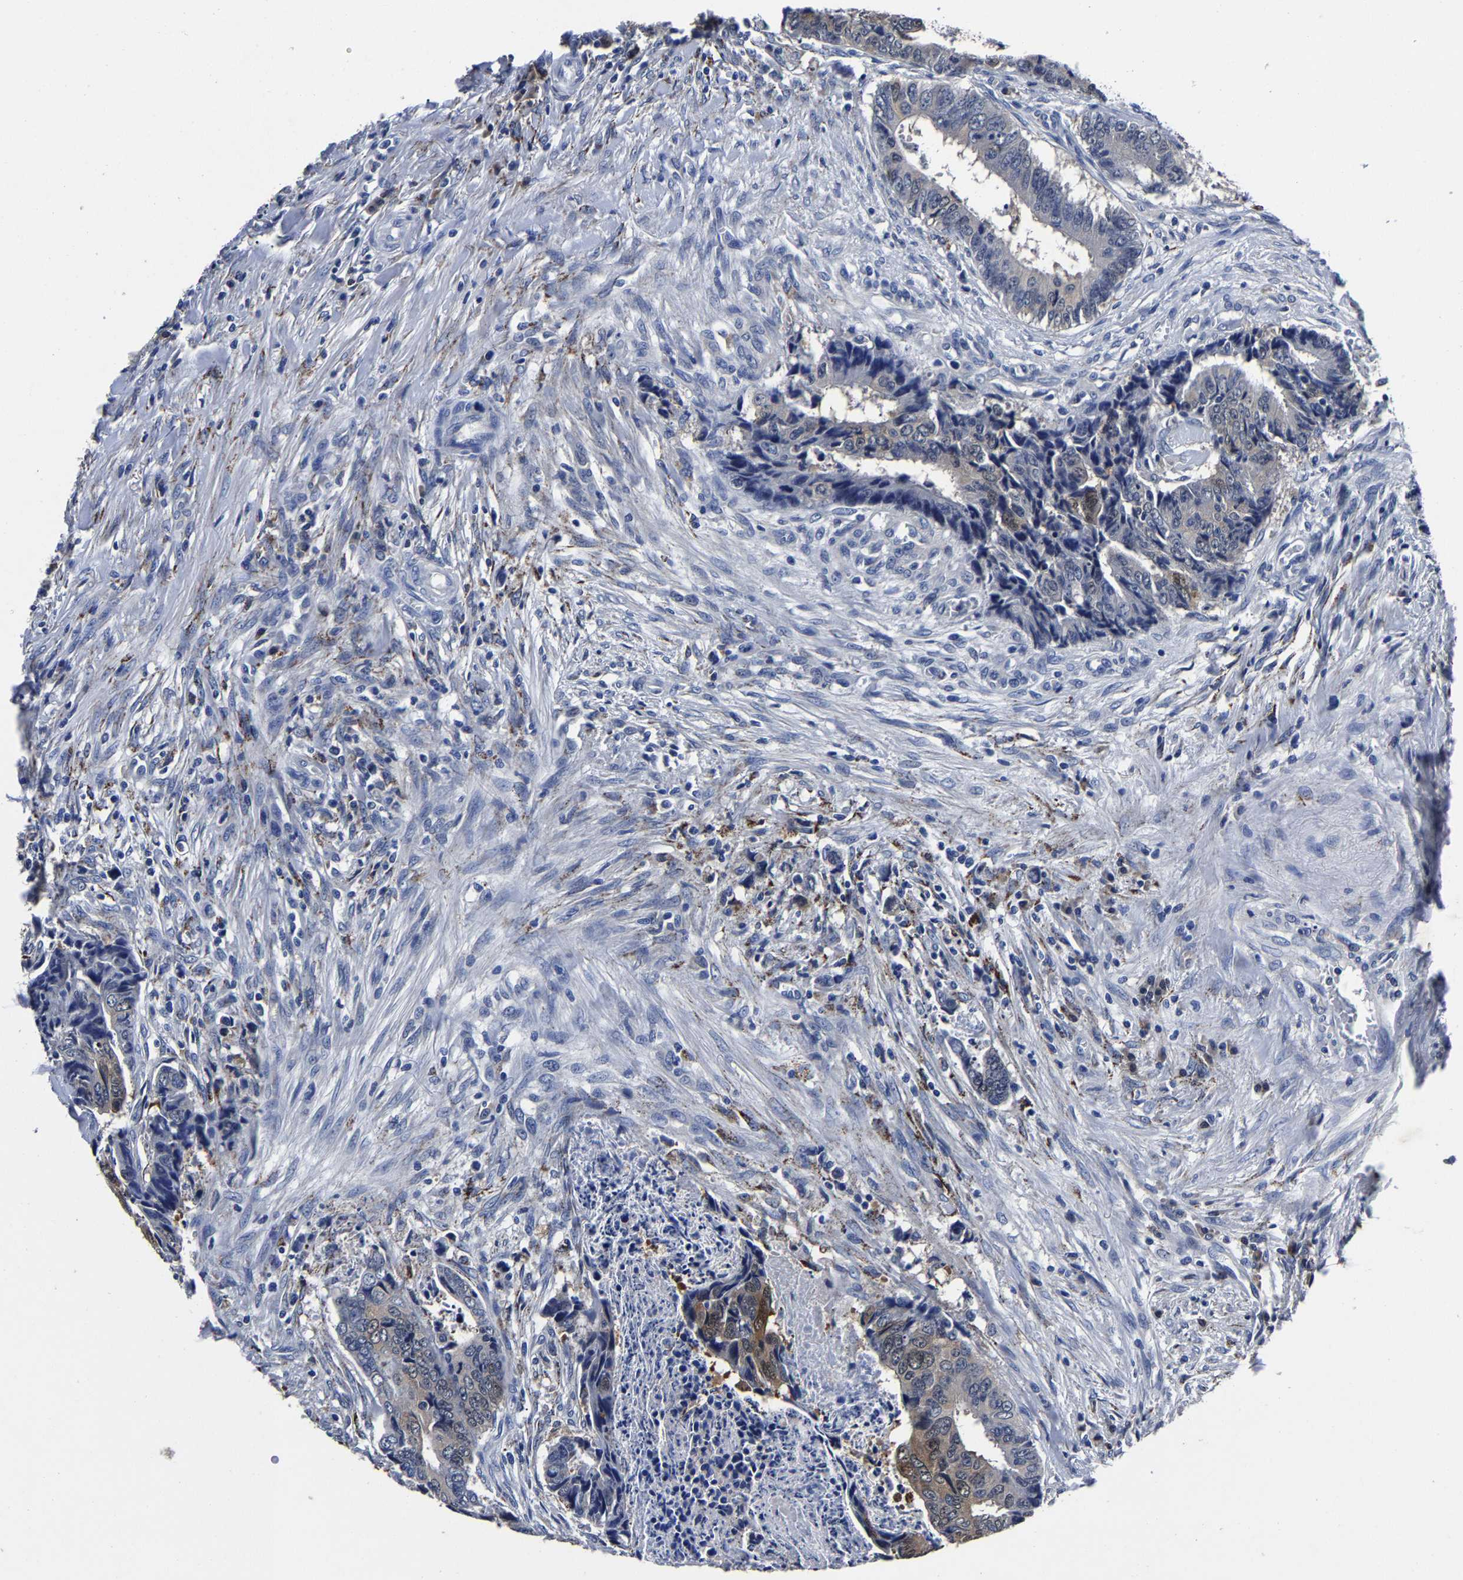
{"staining": {"intensity": "weak", "quantity": "<25%", "location": "cytoplasmic/membranous"}, "tissue": "colorectal cancer", "cell_type": "Tumor cells", "image_type": "cancer", "snomed": [{"axis": "morphology", "description": "Adenocarcinoma, NOS"}, {"axis": "topography", "description": "Rectum"}], "caption": "Protein analysis of colorectal cancer exhibits no significant staining in tumor cells.", "gene": "PSPH", "patient": {"sex": "male", "age": 84}}